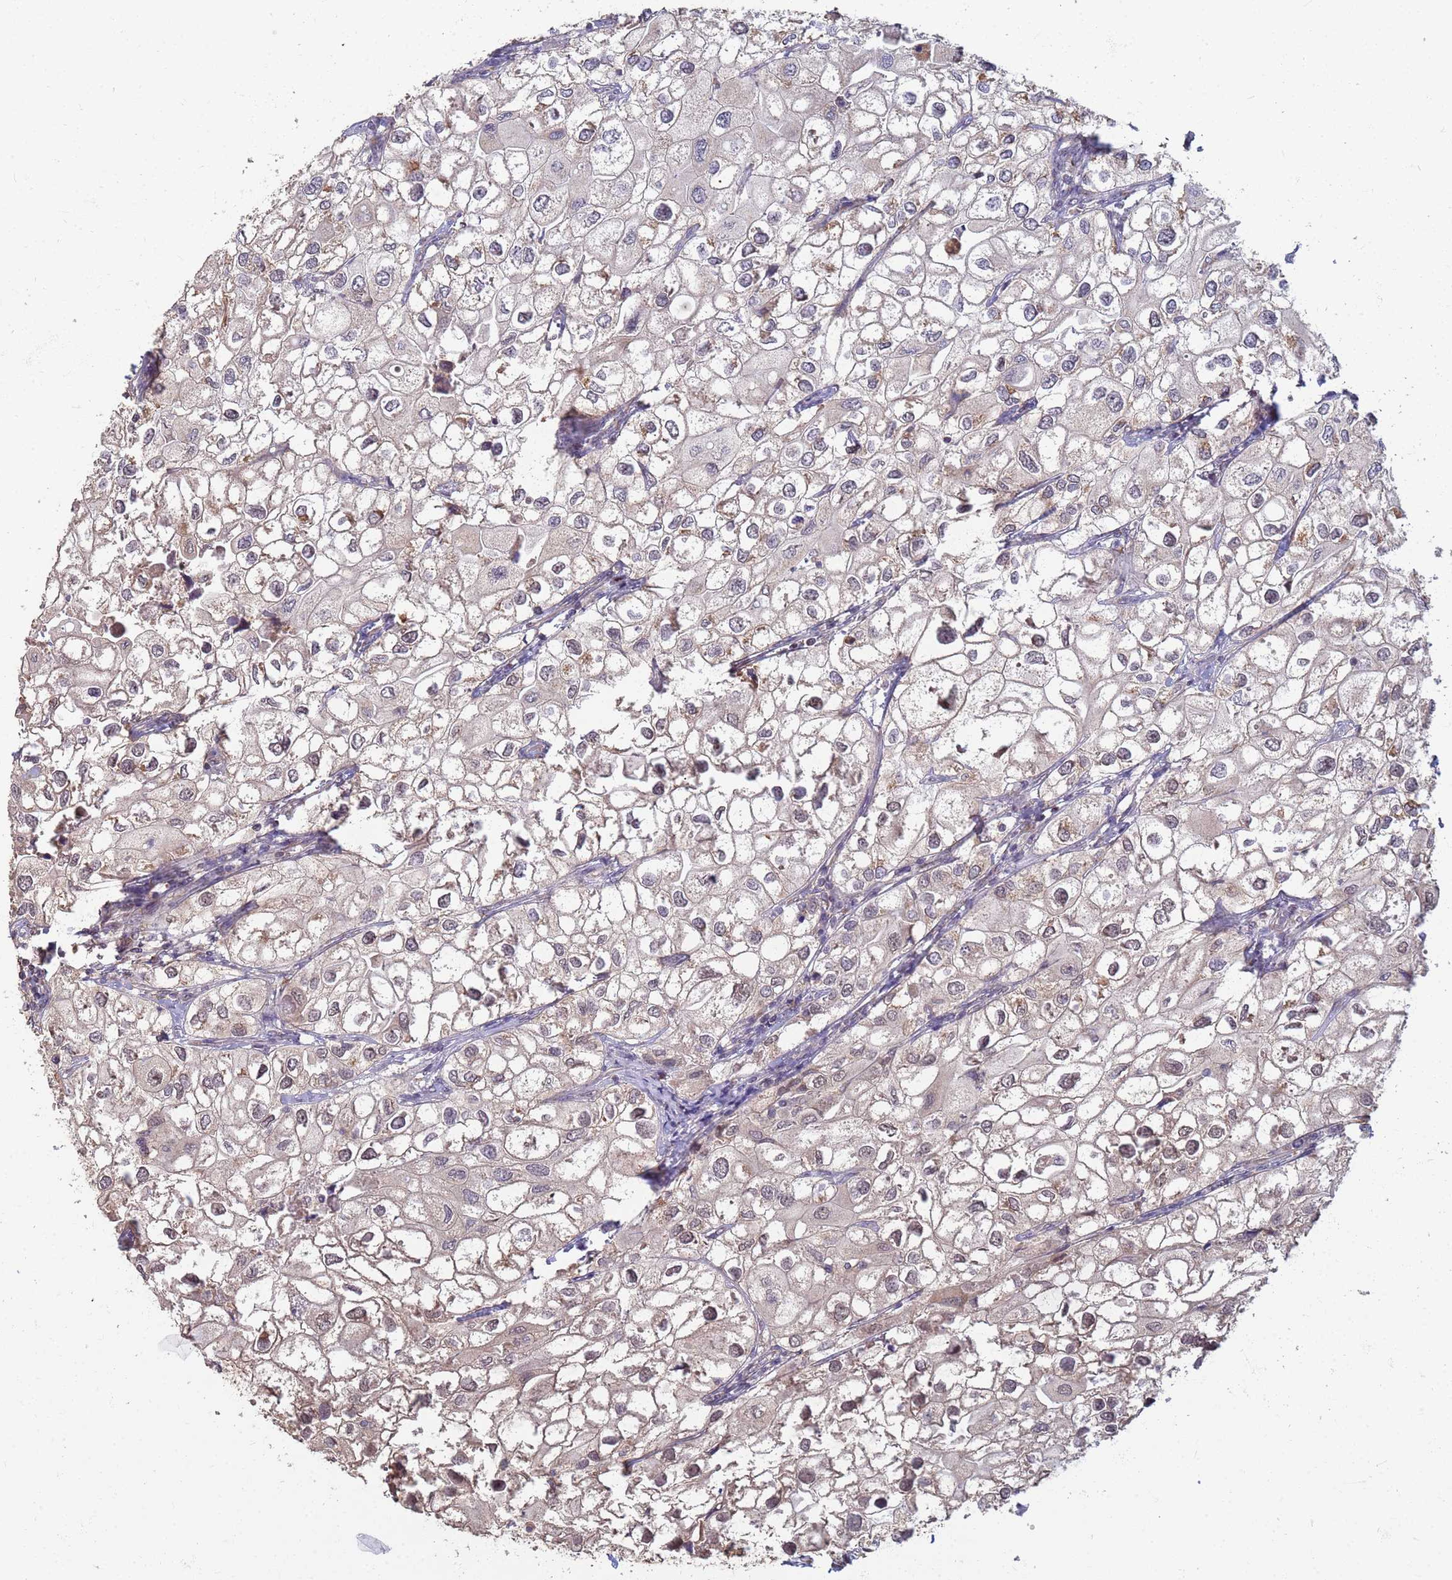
{"staining": {"intensity": "weak", "quantity": "<25%", "location": "cytoplasmic/membranous,nuclear"}, "tissue": "urothelial cancer", "cell_type": "Tumor cells", "image_type": "cancer", "snomed": [{"axis": "morphology", "description": "Urothelial carcinoma, High grade"}, {"axis": "topography", "description": "Urinary bladder"}], "caption": "Immunohistochemical staining of human high-grade urothelial carcinoma shows no significant positivity in tumor cells.", "gene": "ITGB4", "patient": {"sex": "male", "age": 64}}